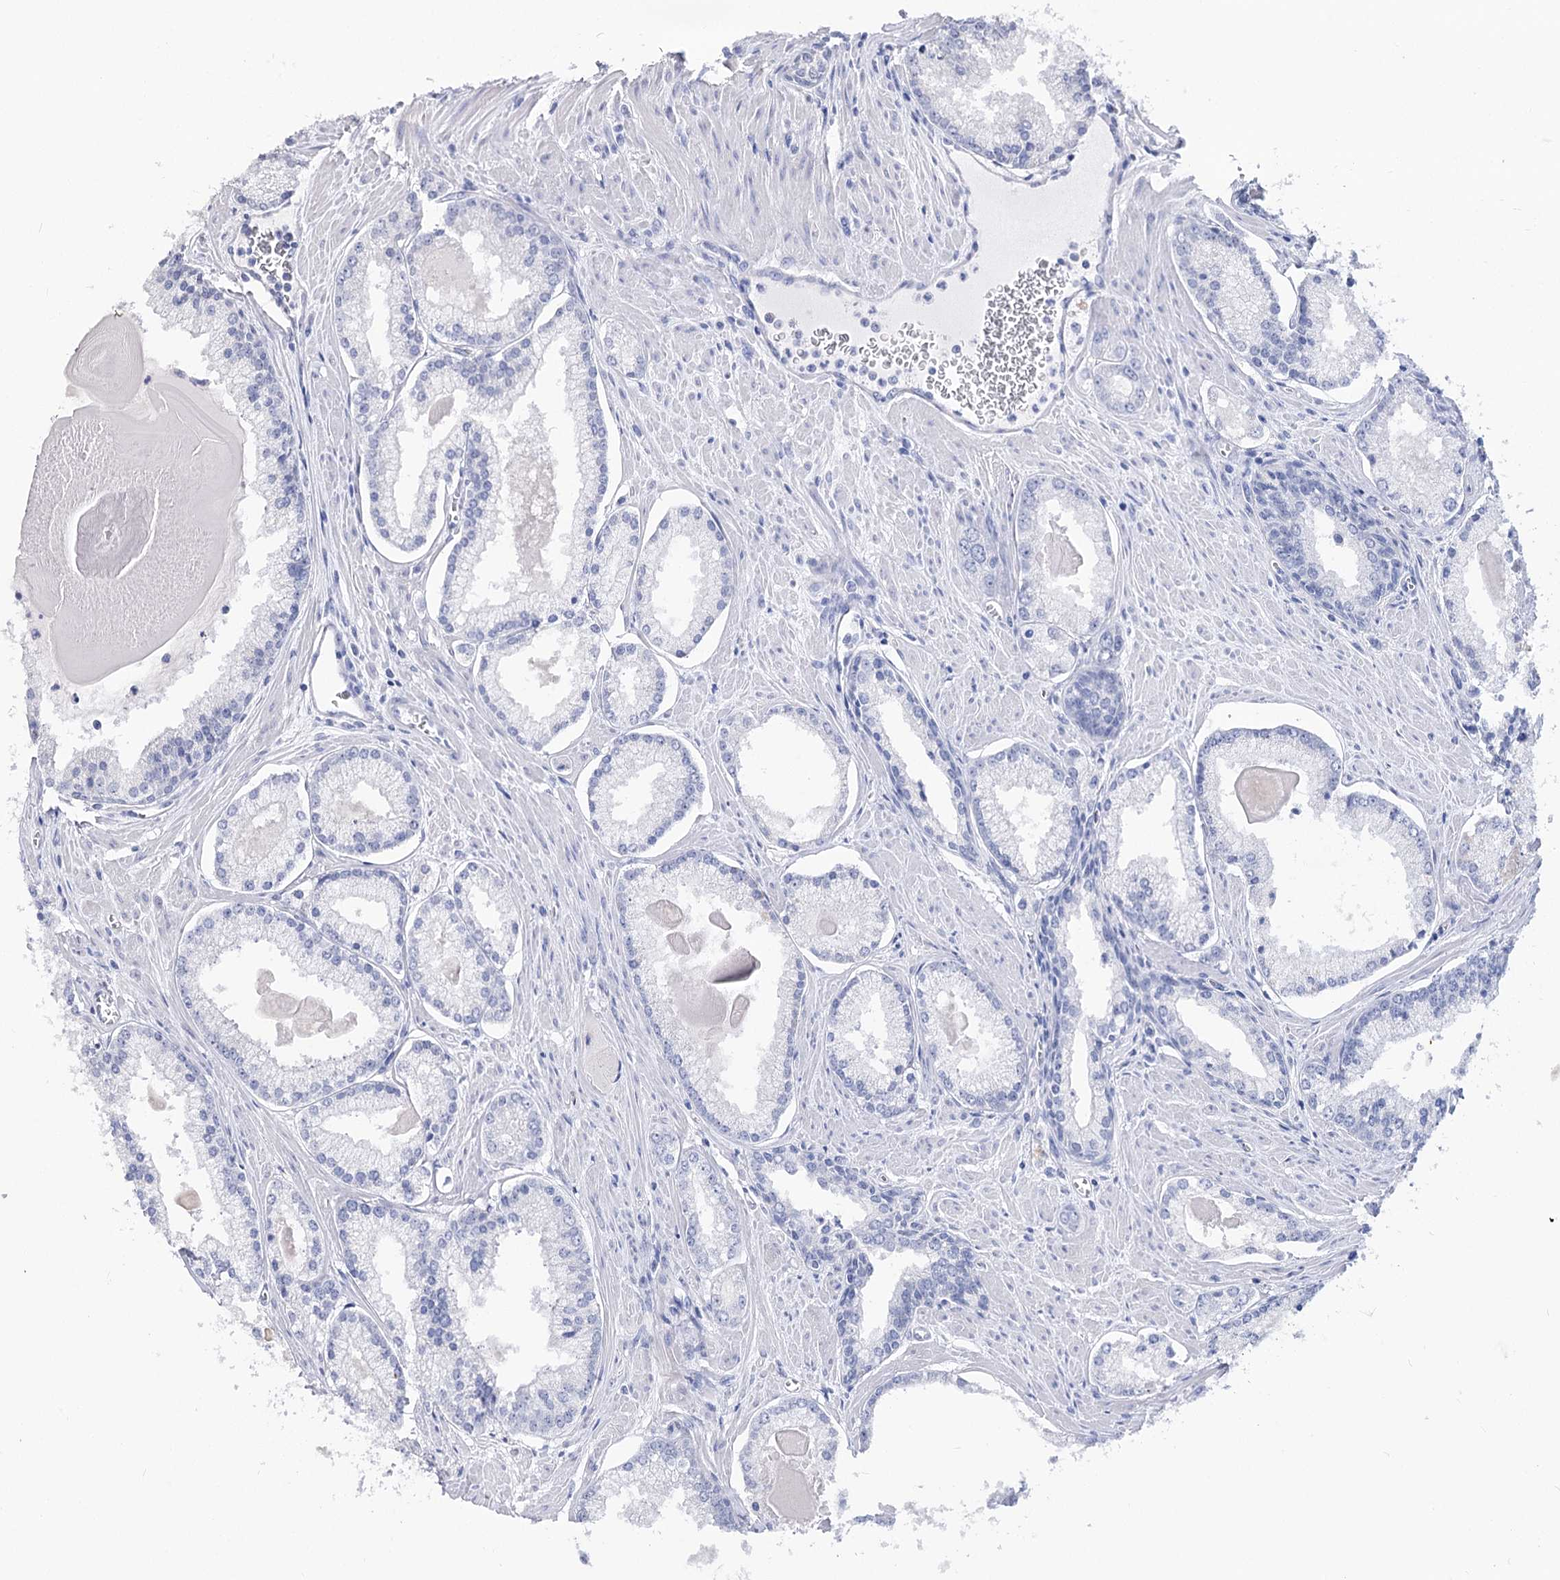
{"staining": {"intensity": "negative", "quantity": "none", "location": "none"}, "tissue": "prostate cancer", "cell_type": "Tumor cells", "image_type": "cancer", "snomed": [{"axis": "morphology", "description": "Adenocarcinoma, Low grade"}, {"axis": "topography", "description": "Prostate"}], "caption": "An immunohistochemistry (IHC) photomicrograph of adenocarcinoma (low-grade) (prostate) is shown. There is no staining in tumor cells of adenocarcinoma (low-grade) (prostate).", "gene": "TMEM201", "patient": {"sex": "male", "age": 54}}